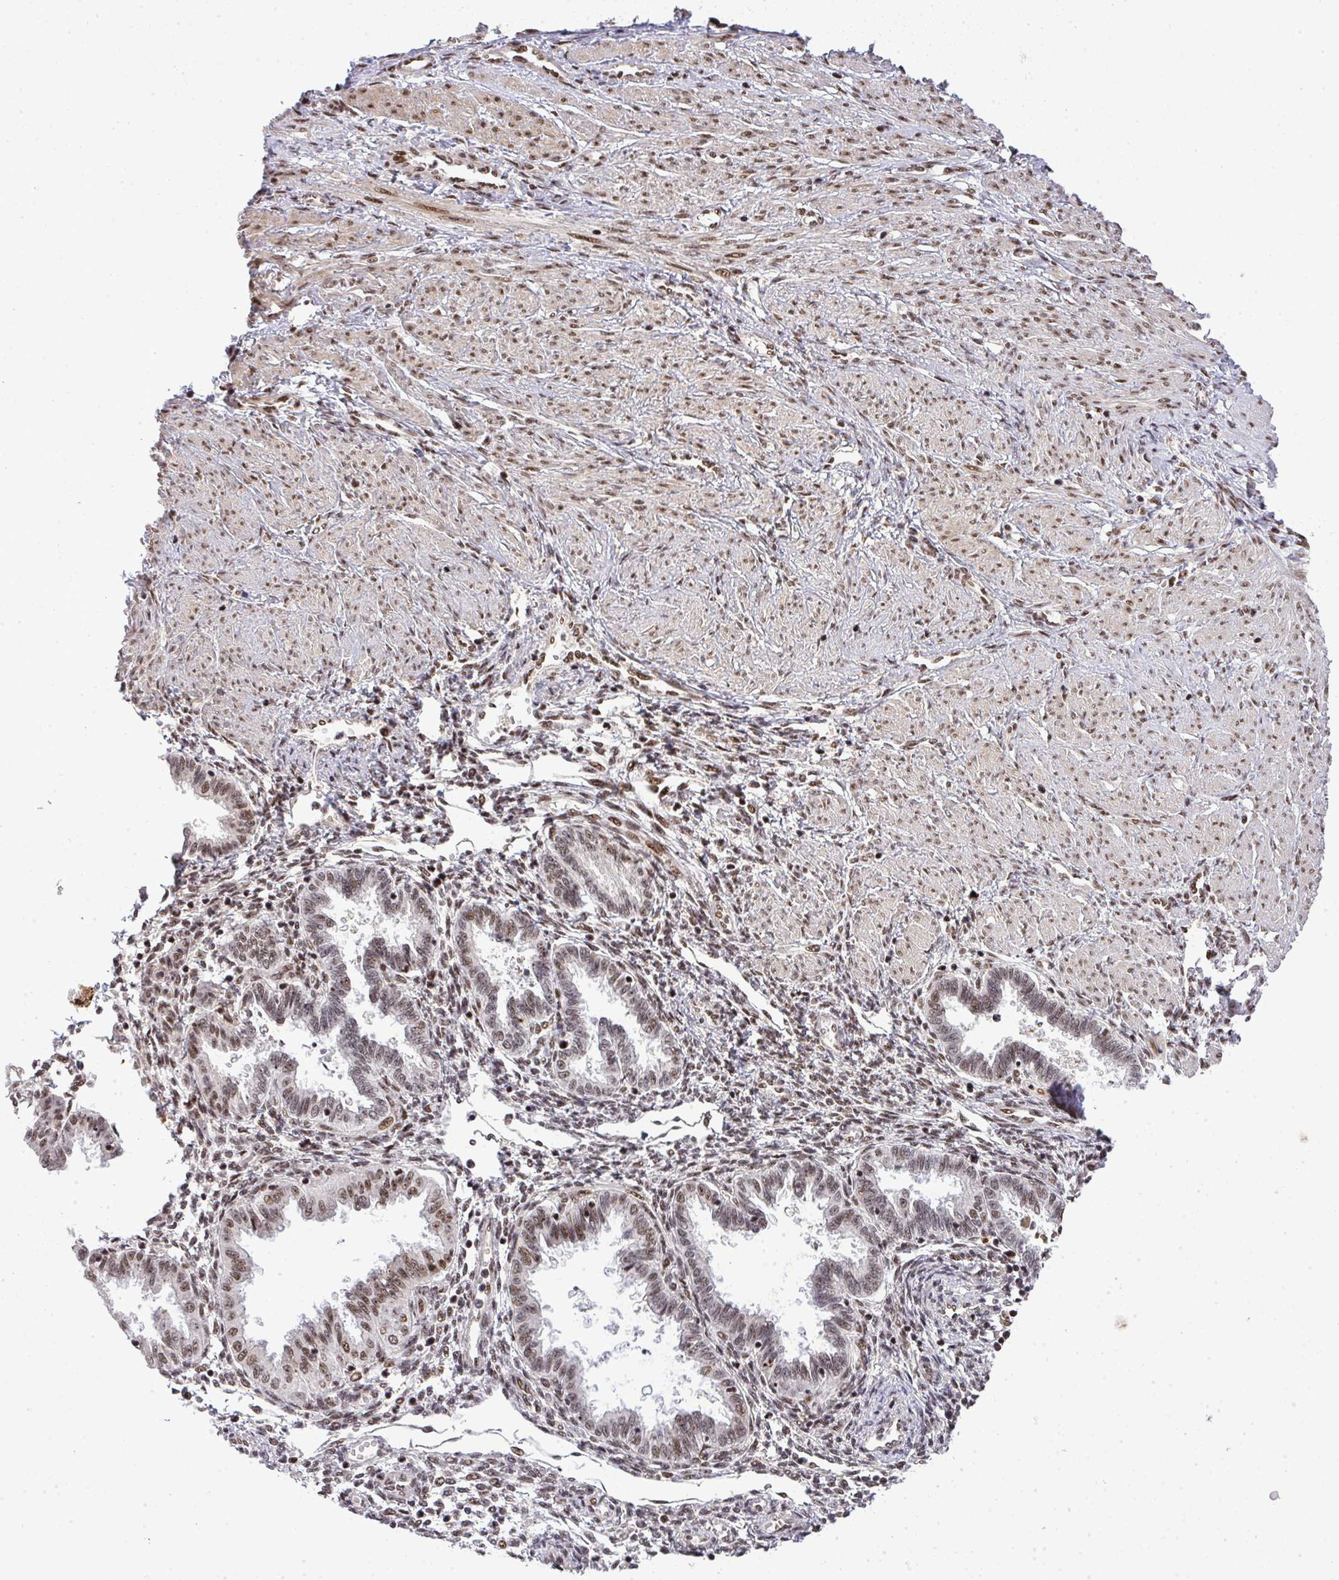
{"staining": {"intensity": "weak", "quantity": "25%-75%", "location": "nuclear"}, "tissue": "endometrium", "cell_type": "Cells in endometrial stroma", "image_type": "normal", "snomed": [{"axis": "morphology", "description": "Normal tissue, NOS"}, {"axis": "topography", "description": "Endometrium"}], "caption": "Protein staining shows weak nuclear expression in about 25%-75% of cells in endometrial stroma in normal endometrium. Nuclei are stained in blue.", "gene": "U2AF1L4", "patient": {"sex": "female", "age": 33}}